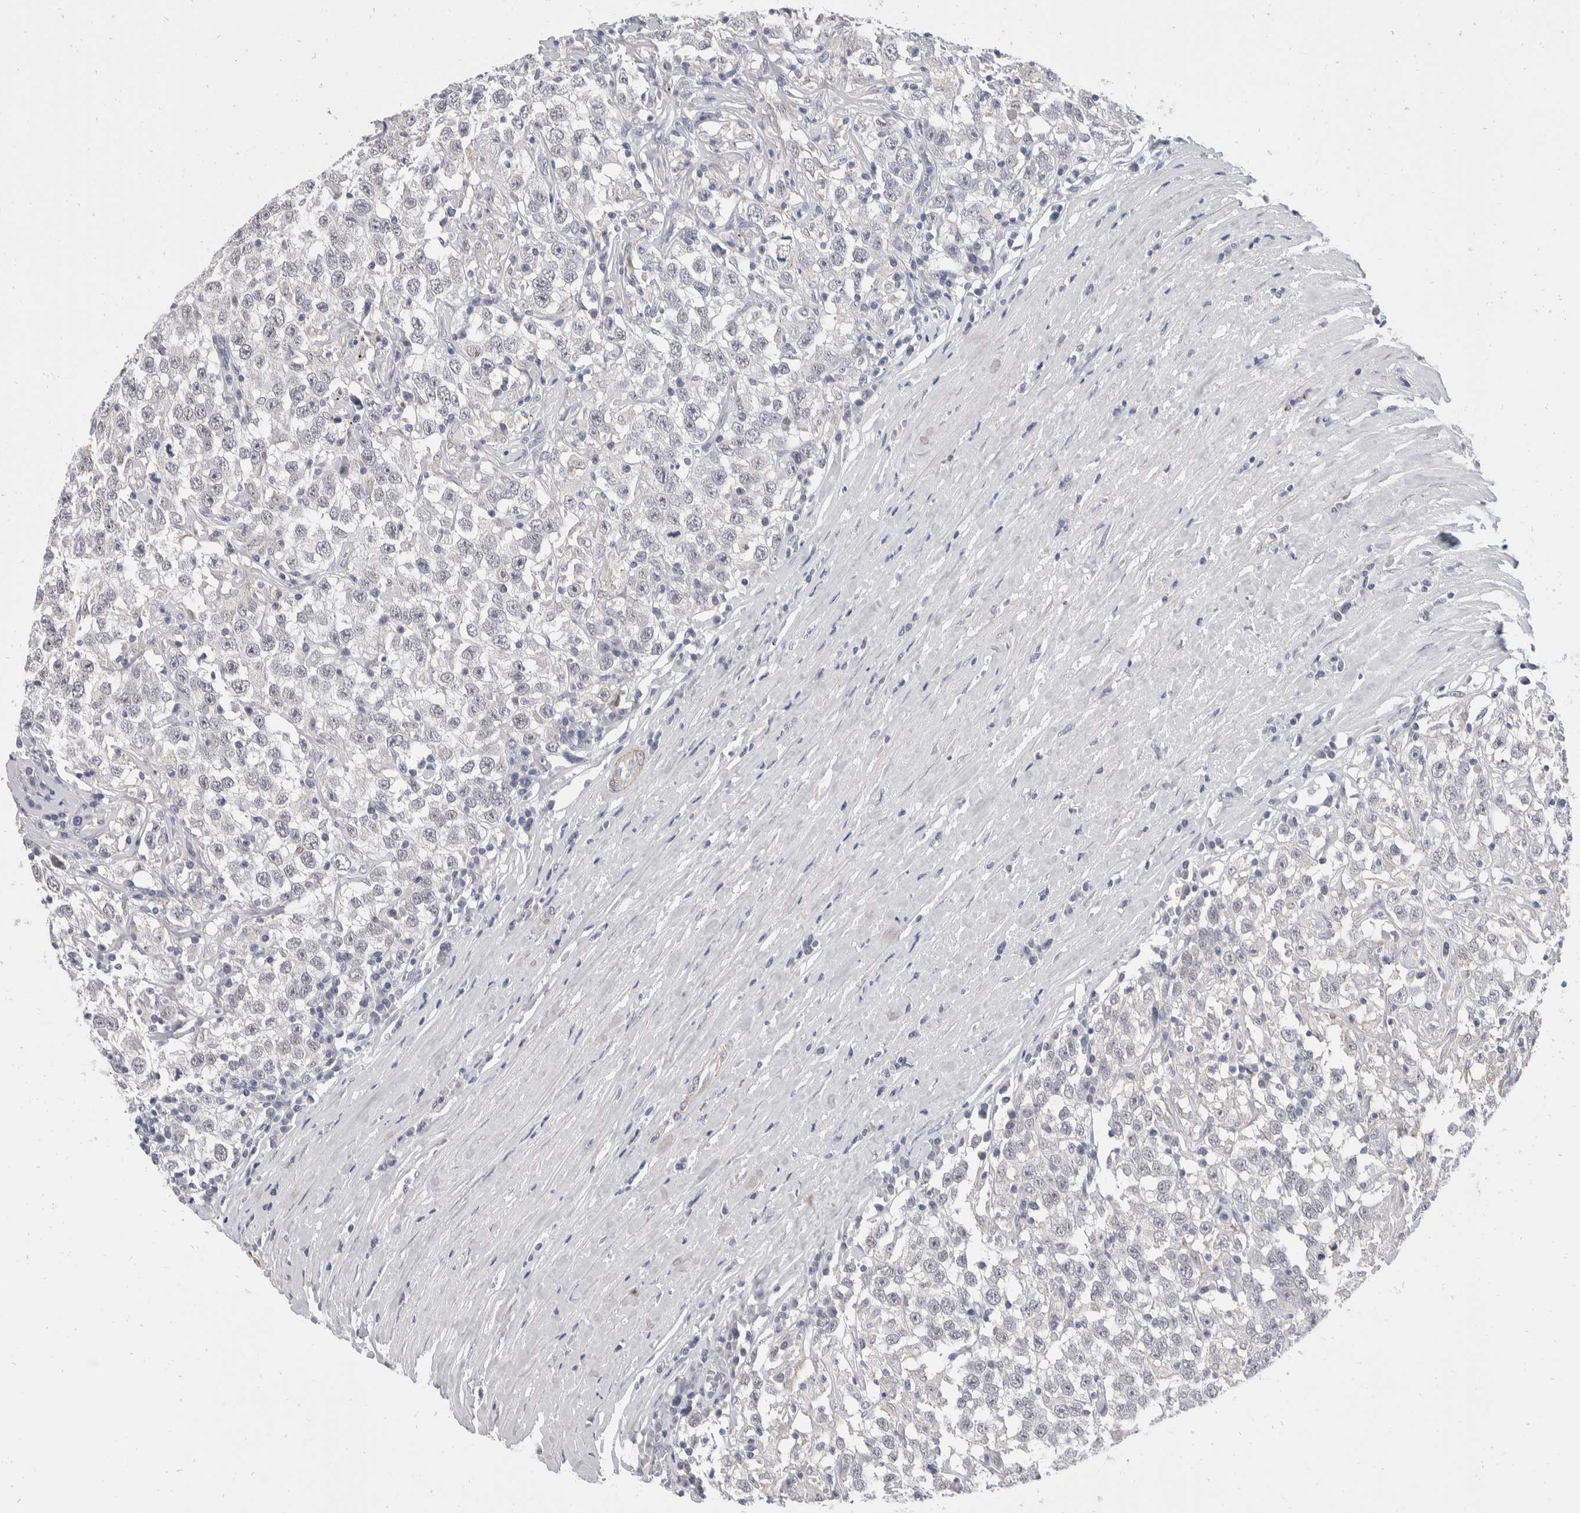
{"staining": {"intensity": "negative", "quantity": "none", "location": "none"}, "tissue": "testis cancer", "cell_type": "Tumor cells", "image_type": "cancer", "snomed": [{"axis": "morphology", "description": "Seminoma, NOS"}, {"axis": "topography", "description": "Testis"}], "caption": "Protein analysis of testis cancer displays no significant positivity in tumor cells.", "gene": "CATSPERD", "patient": {"sex": "male", "age": 41}}